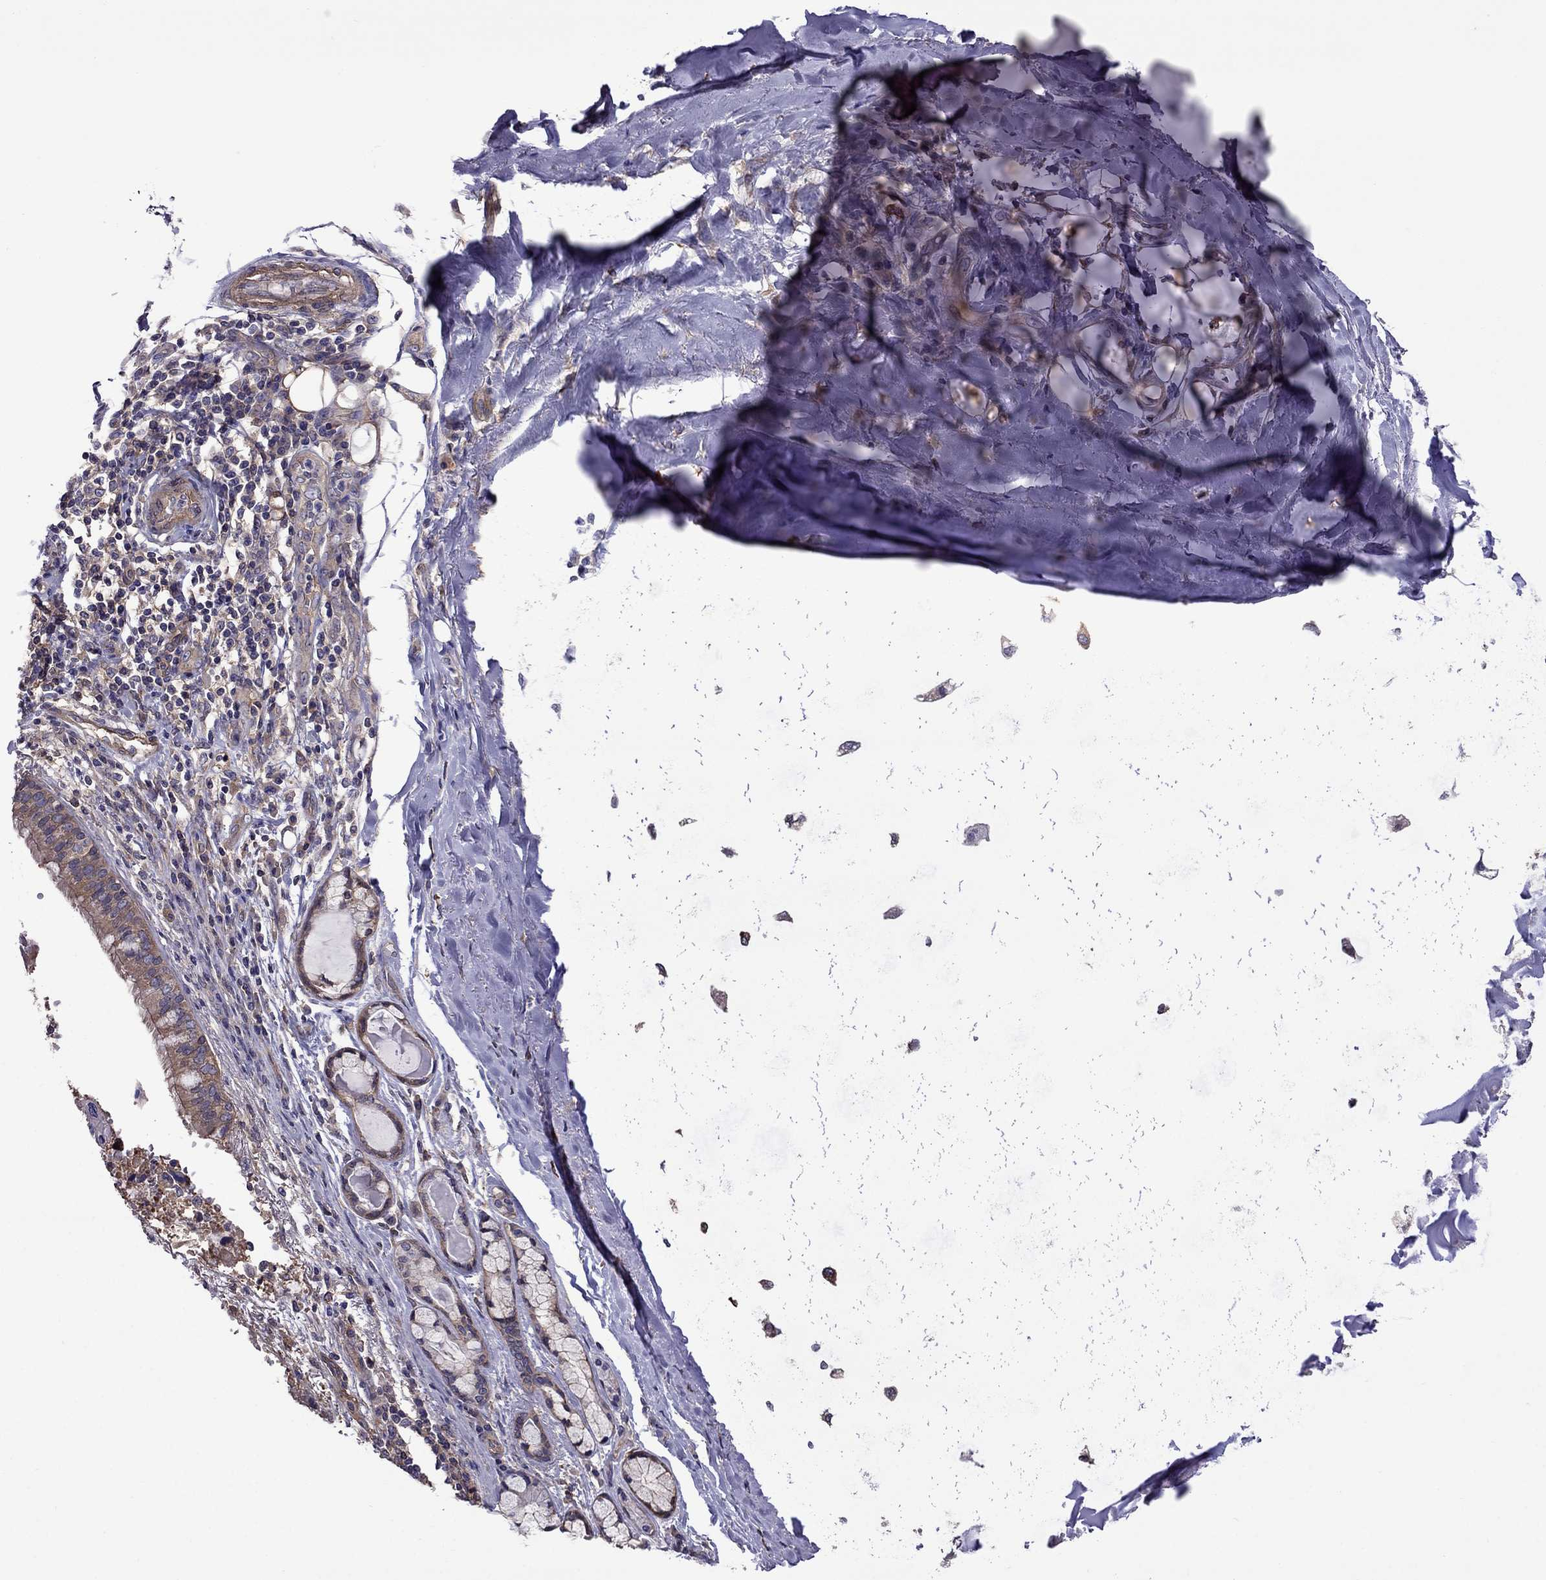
{"staining": {"intensity": "moderate", "quantity": ">75%", "location": "cytoplasmic/membranous"}, "tissue": "bronchus", "cell_type": "Respiratory epithelial cells", "image_type": "normal", "snomed": [{"axis": "morphology", "description": "Normal tissue, NOS"}, {"axis": "morphology", "description": "Squamous cell carcinoma, NOS"}, {"axis": "topography", "description": "Bronchus"}, {"axis": "topography", "description": "Lung"}], "caption": "The immunohistochemical stain labels moderate cytoplasmic/membranous positivity in respiratory epithelial cells of benign bronchus.", "gene": "ITGB1", "patient": {"sex": "male", "age": 69}}